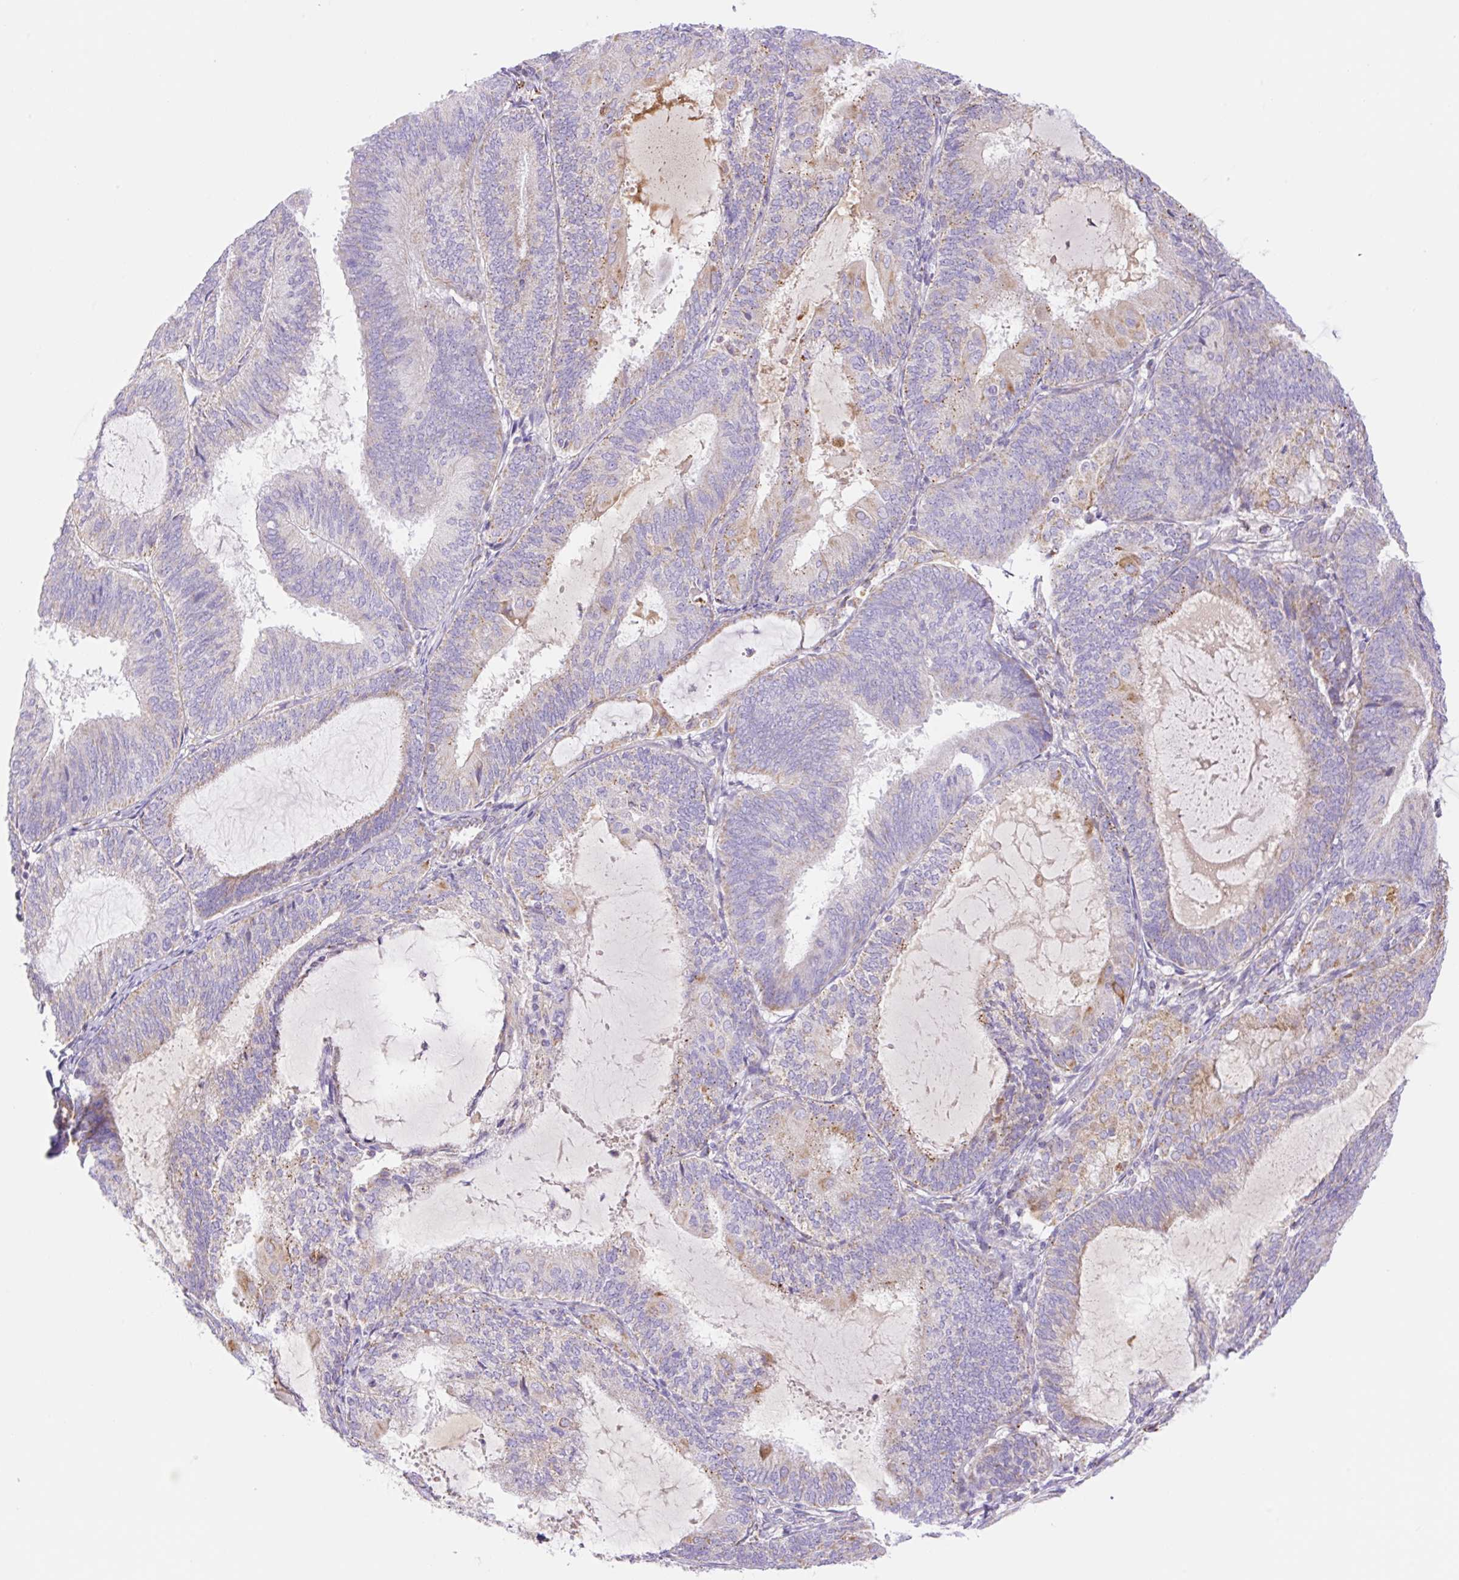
{"staining": {"intensity": "moderate", "quantity": "<25%", "location": "cytoplasmic/membranous"}, "tissue": "endometrial cancer", "cell_type": "Tumor cells", "image_type": "cancer", "snomed": [{"axis": "morphology", "description": "Adenocarcinoma, NOS"}, {"axis": "topography", "description": "Endometrium"}], "caption": "This histopathology image exhibits endometrial cancer stained with immunohistochemistry (IHC) to label a protein in brown. The cytoplasmic/membranous of tumor cells show moderate positivity for the protein. Nuclei are counter-stained blue.", "gene": "ETNK2", "patient": {"sex": "female", "age": 81}}